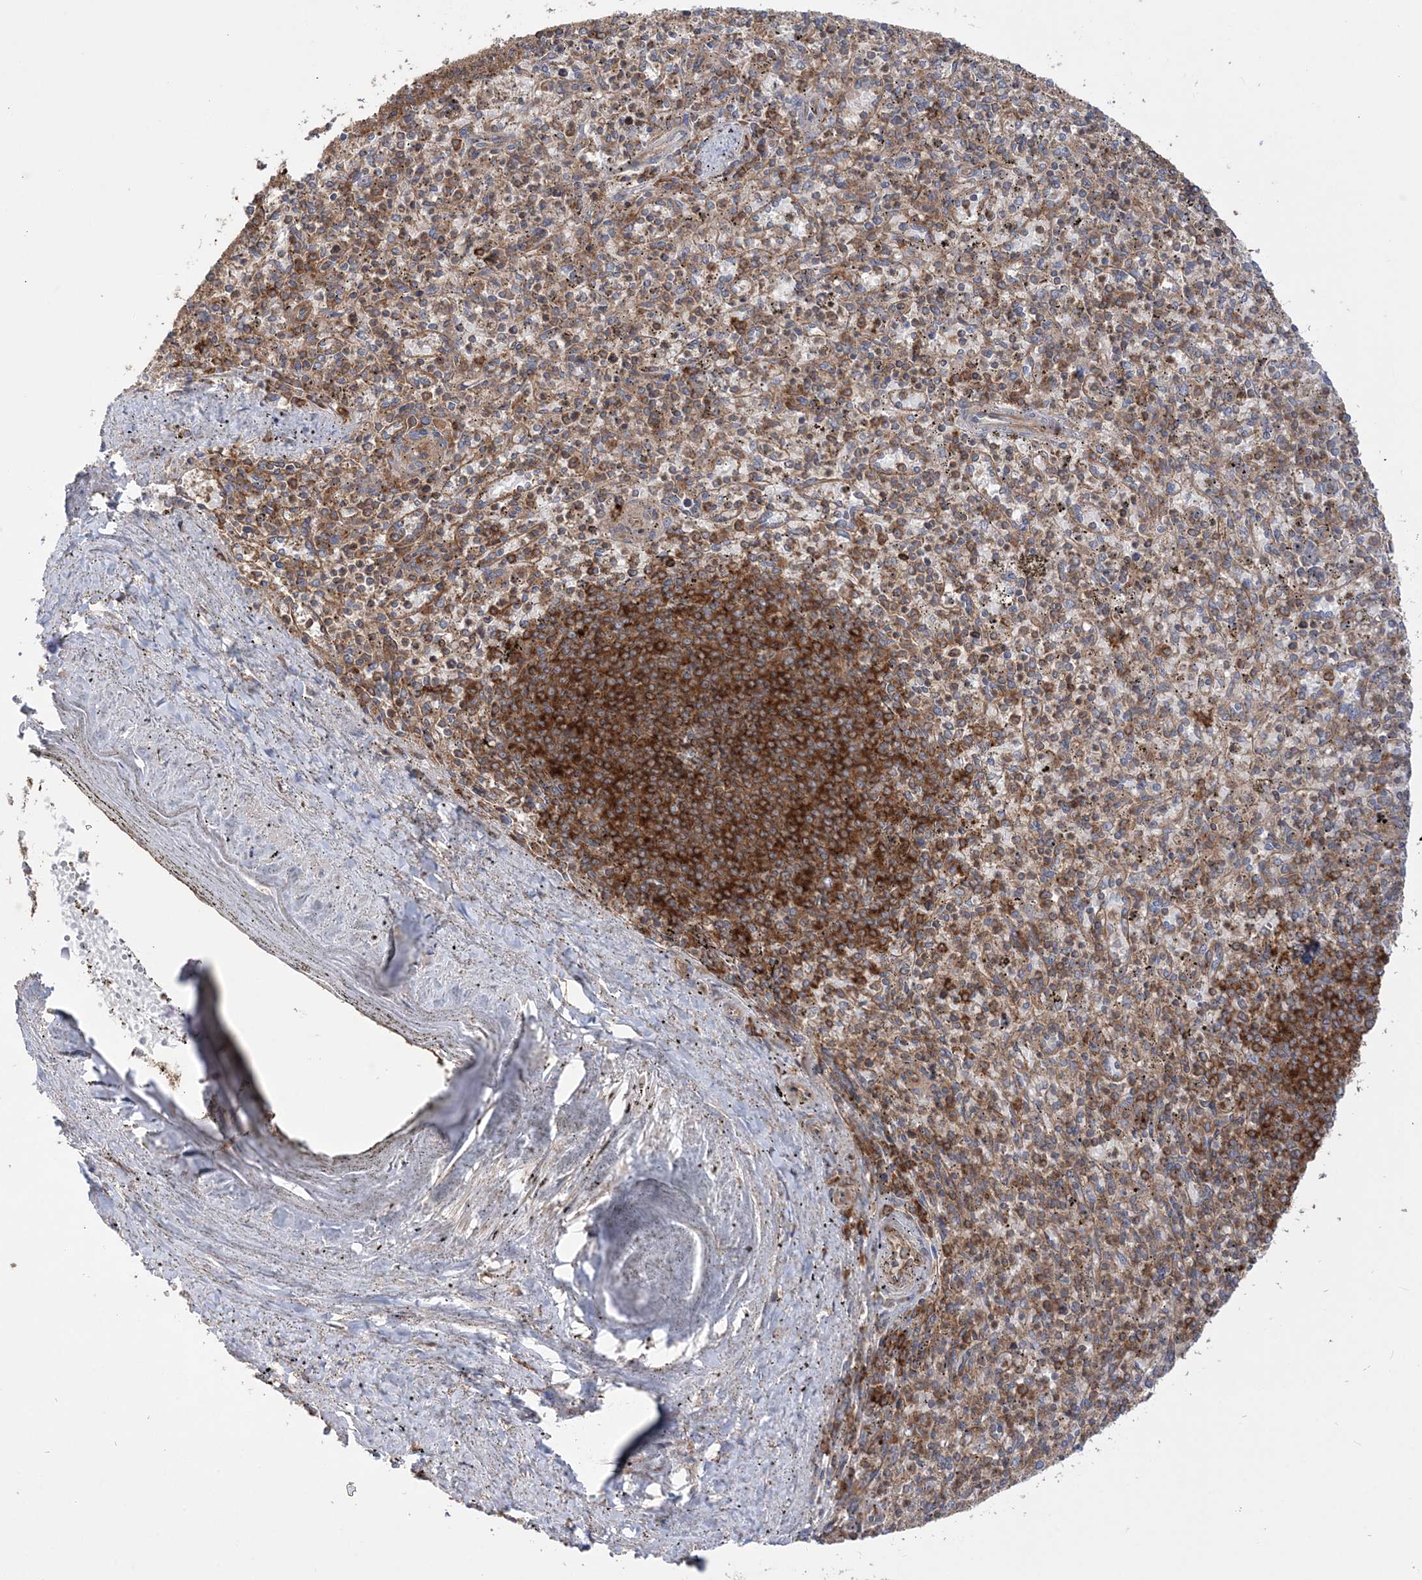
{"staining": {"intensity": "moderate", "quantity": "25%-75%", "location": "cytoplasmic/membranous"}, "tissue": "spleen", "cell_type": "Cells in red pulp", "image_type": "normal", "snomed": [{"axis": "morphology", "description": "Normal tissue, NOS"}, {"axis": "topography", "description": "Spleen"}], "caption": "Moderate cytoplasmic/membranous protein positivity is identified in approximately 25%-75% of cells in red pulp in spleen.", "gene": "TBC1D5", "patient": {"sex": "male", "age": 72}}